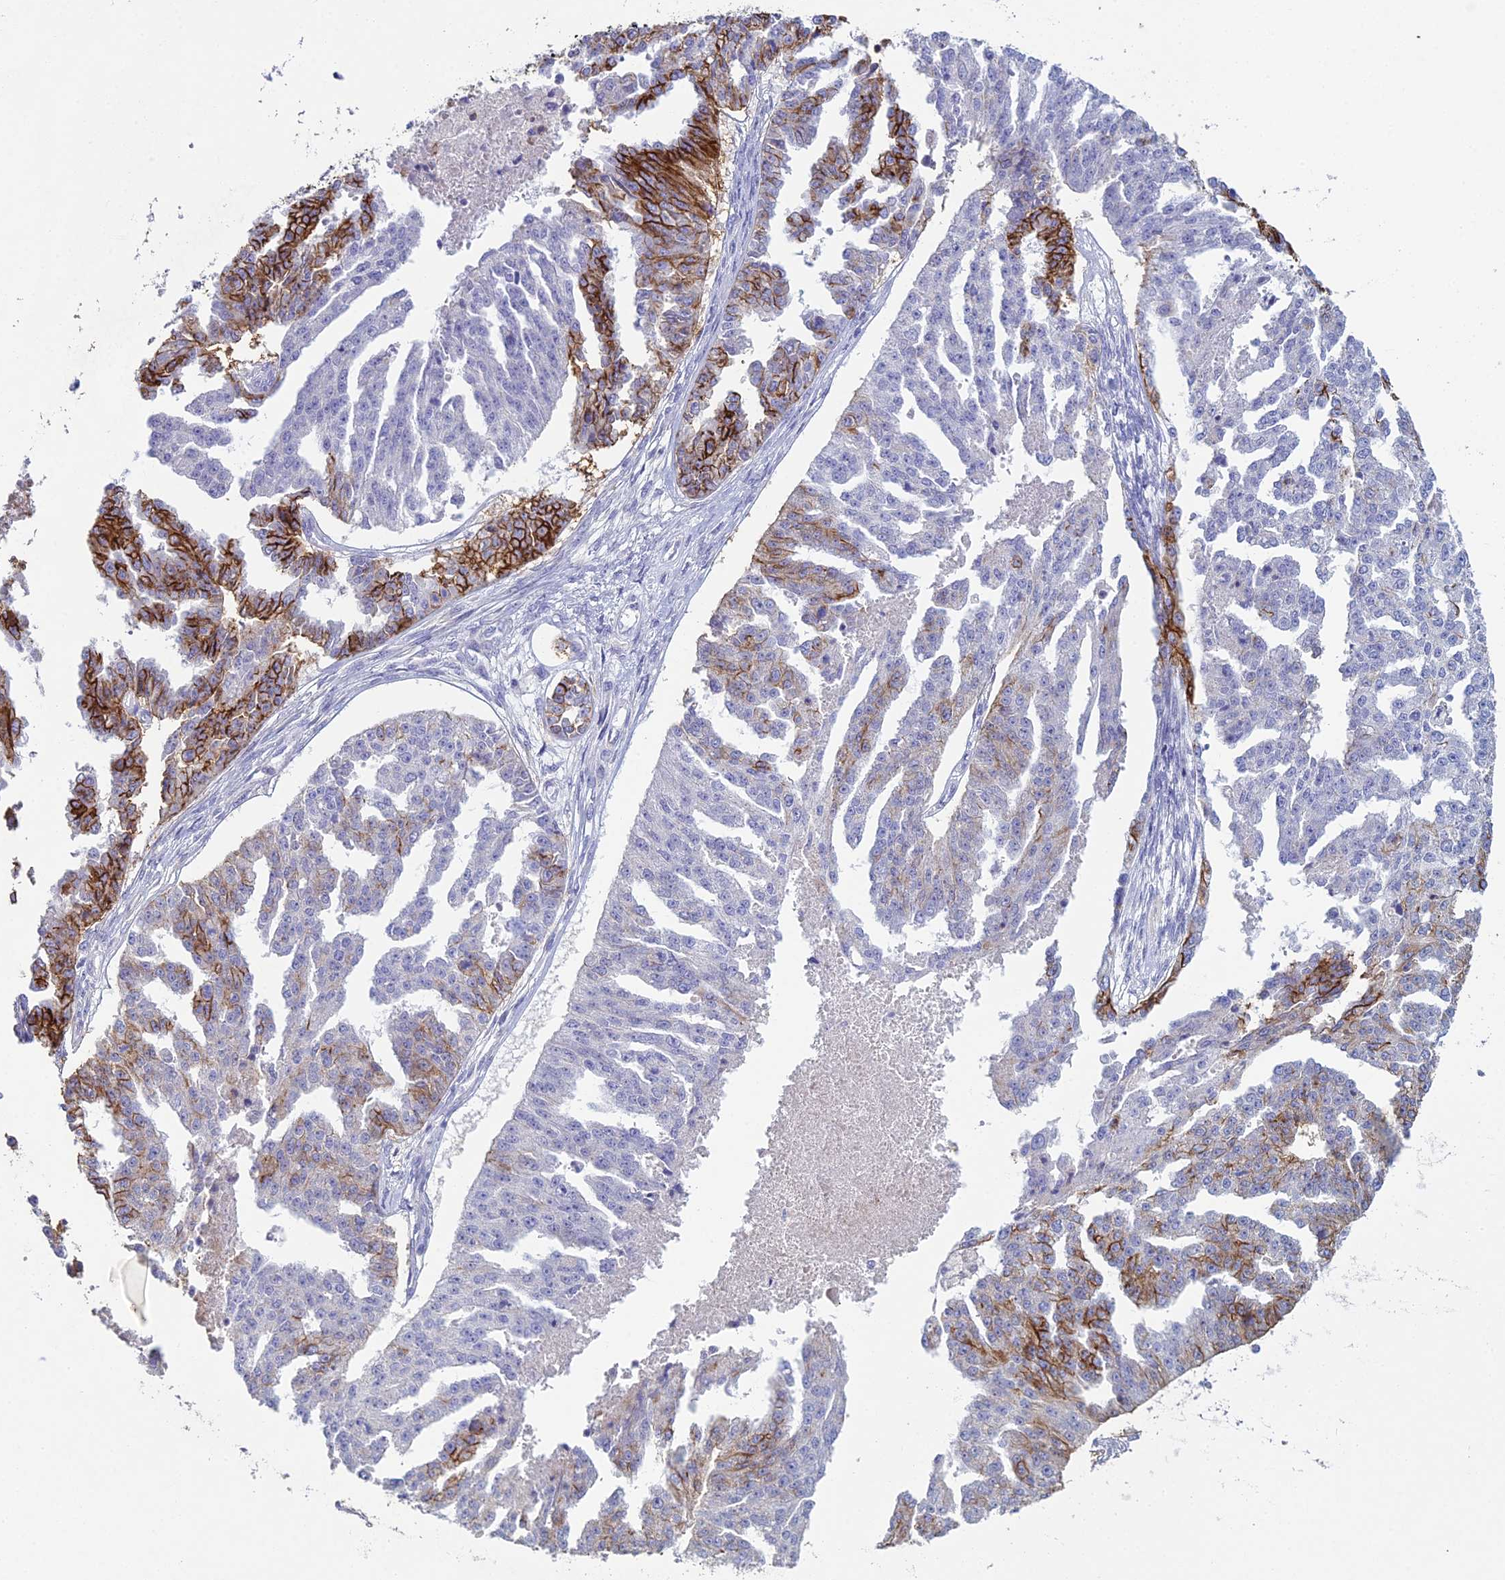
{"staining": {"intensity": "strong", "quantity": "<25%", "location": "cytoplasmic/membranous"}, "tissue": "ovarian cancer", "cell_type": "Tumor cells", "image_type": "cancer", "snomed": [{"axis": "morphology", "description": "Cystadenocarcinoma, serous, NOS"}, {"axis": "topography", "description": "Ovary"}], "caption": "Protein analysis of ovarian cancer tissue displays strong cytoplasmic/membranous expression in about <25% of tumor cells. Immunohistochemistry stains the protein of interest in brown and the nuclei are stained blue.", "gene": "NCAM1", "patient": {"sex": "female", "age": 58}}